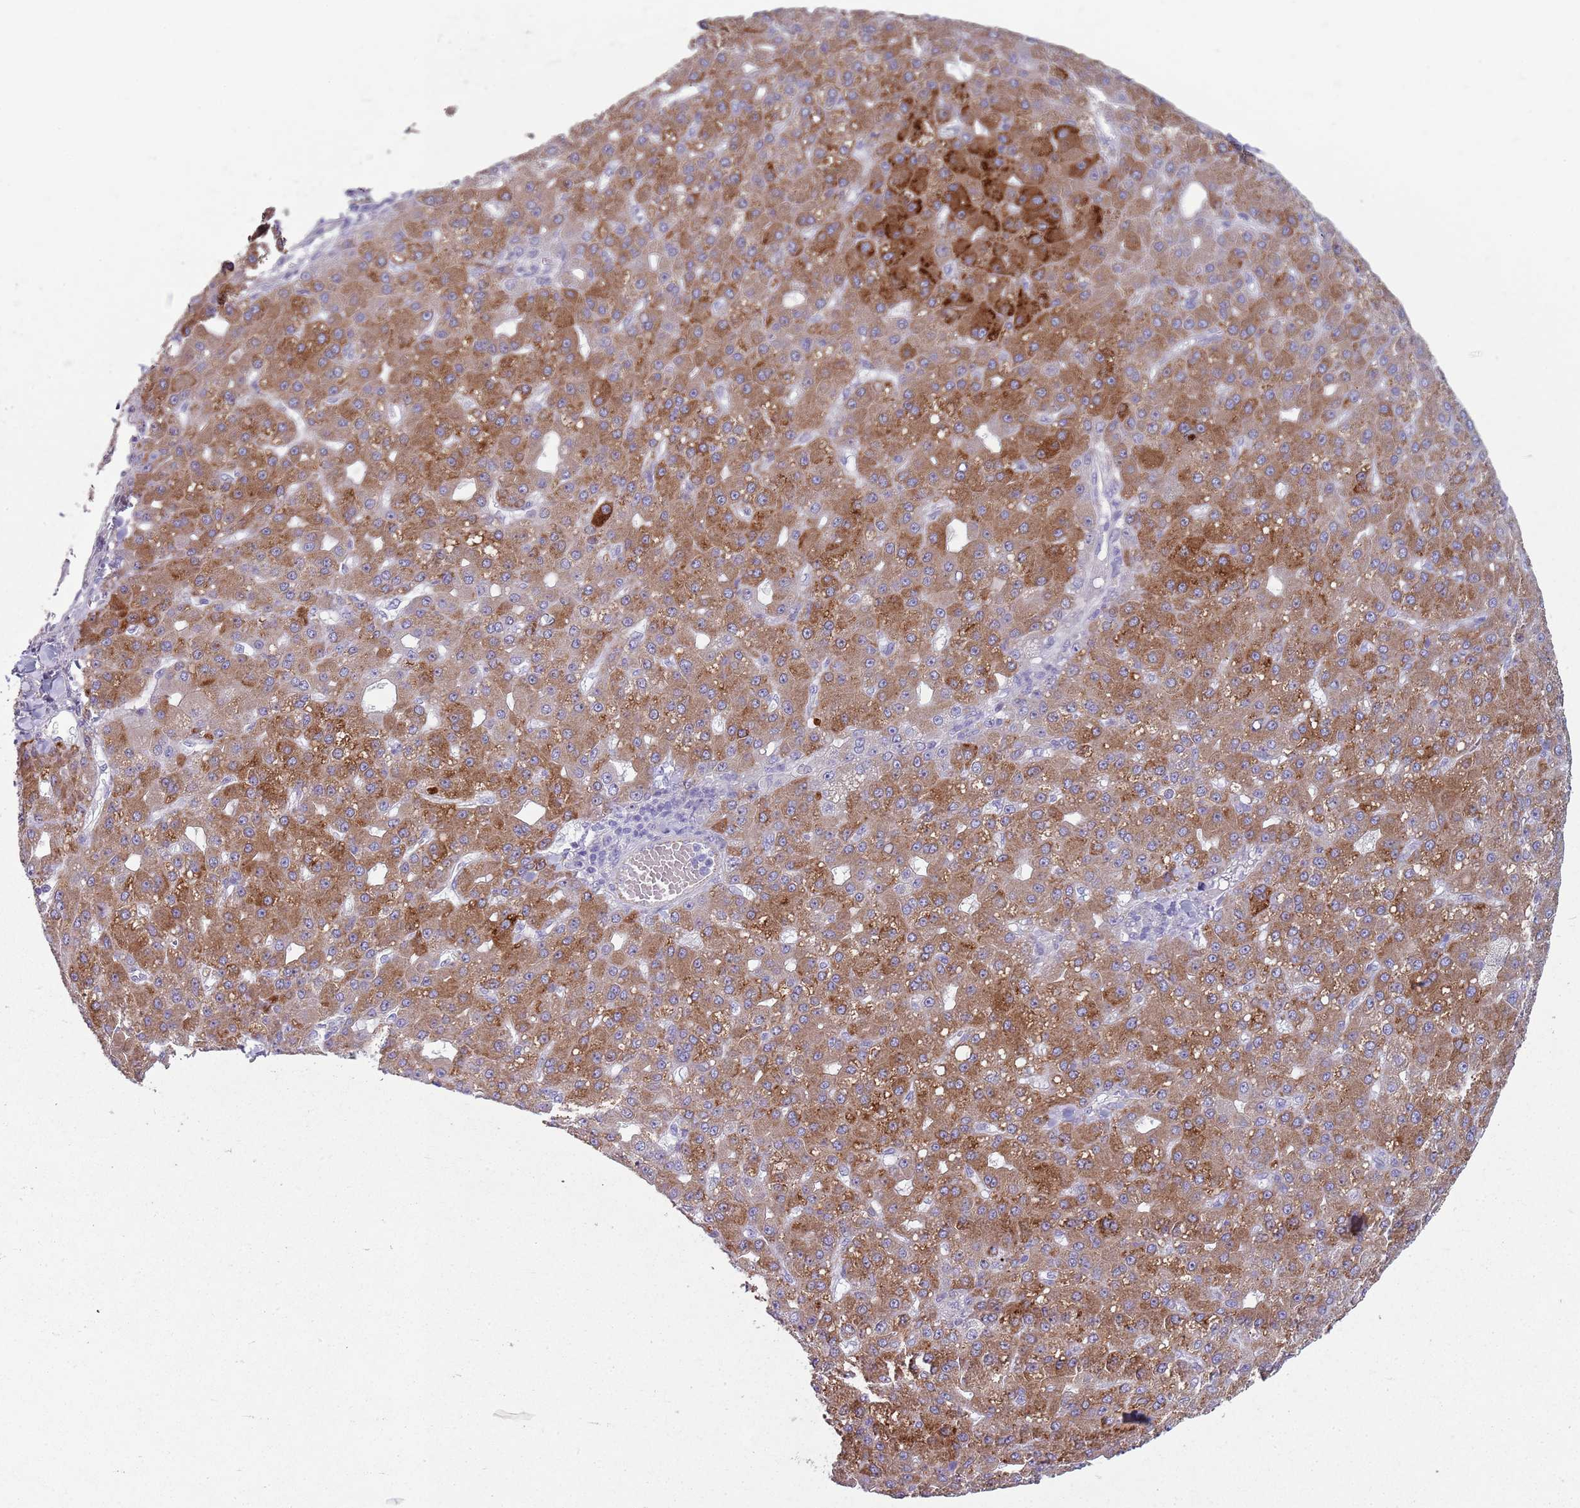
{"staining": {"intensity": "moderate", "quantity": ">75%", "location": "cytoplasmic/membranous"}, "tissue": "liver cancer", "cell_type": "Tumor cells", "image_type": "cancer", "snomed": [{"axis": "morphology", "description": "Carcinoma, Hepatocellular, NOS"}, {"axis": "topography", "description": "Liver"}], "caption": "IHC photomicrograph of liver hepatocellular carcinoma stained for a protein (brown), which demonstrates medium levels of moderate cytoplasmic/membranous positivity in about >75% of tumor cells.", "gene": "ZNF583", "patient": {"sex": "male", "age": 67}}